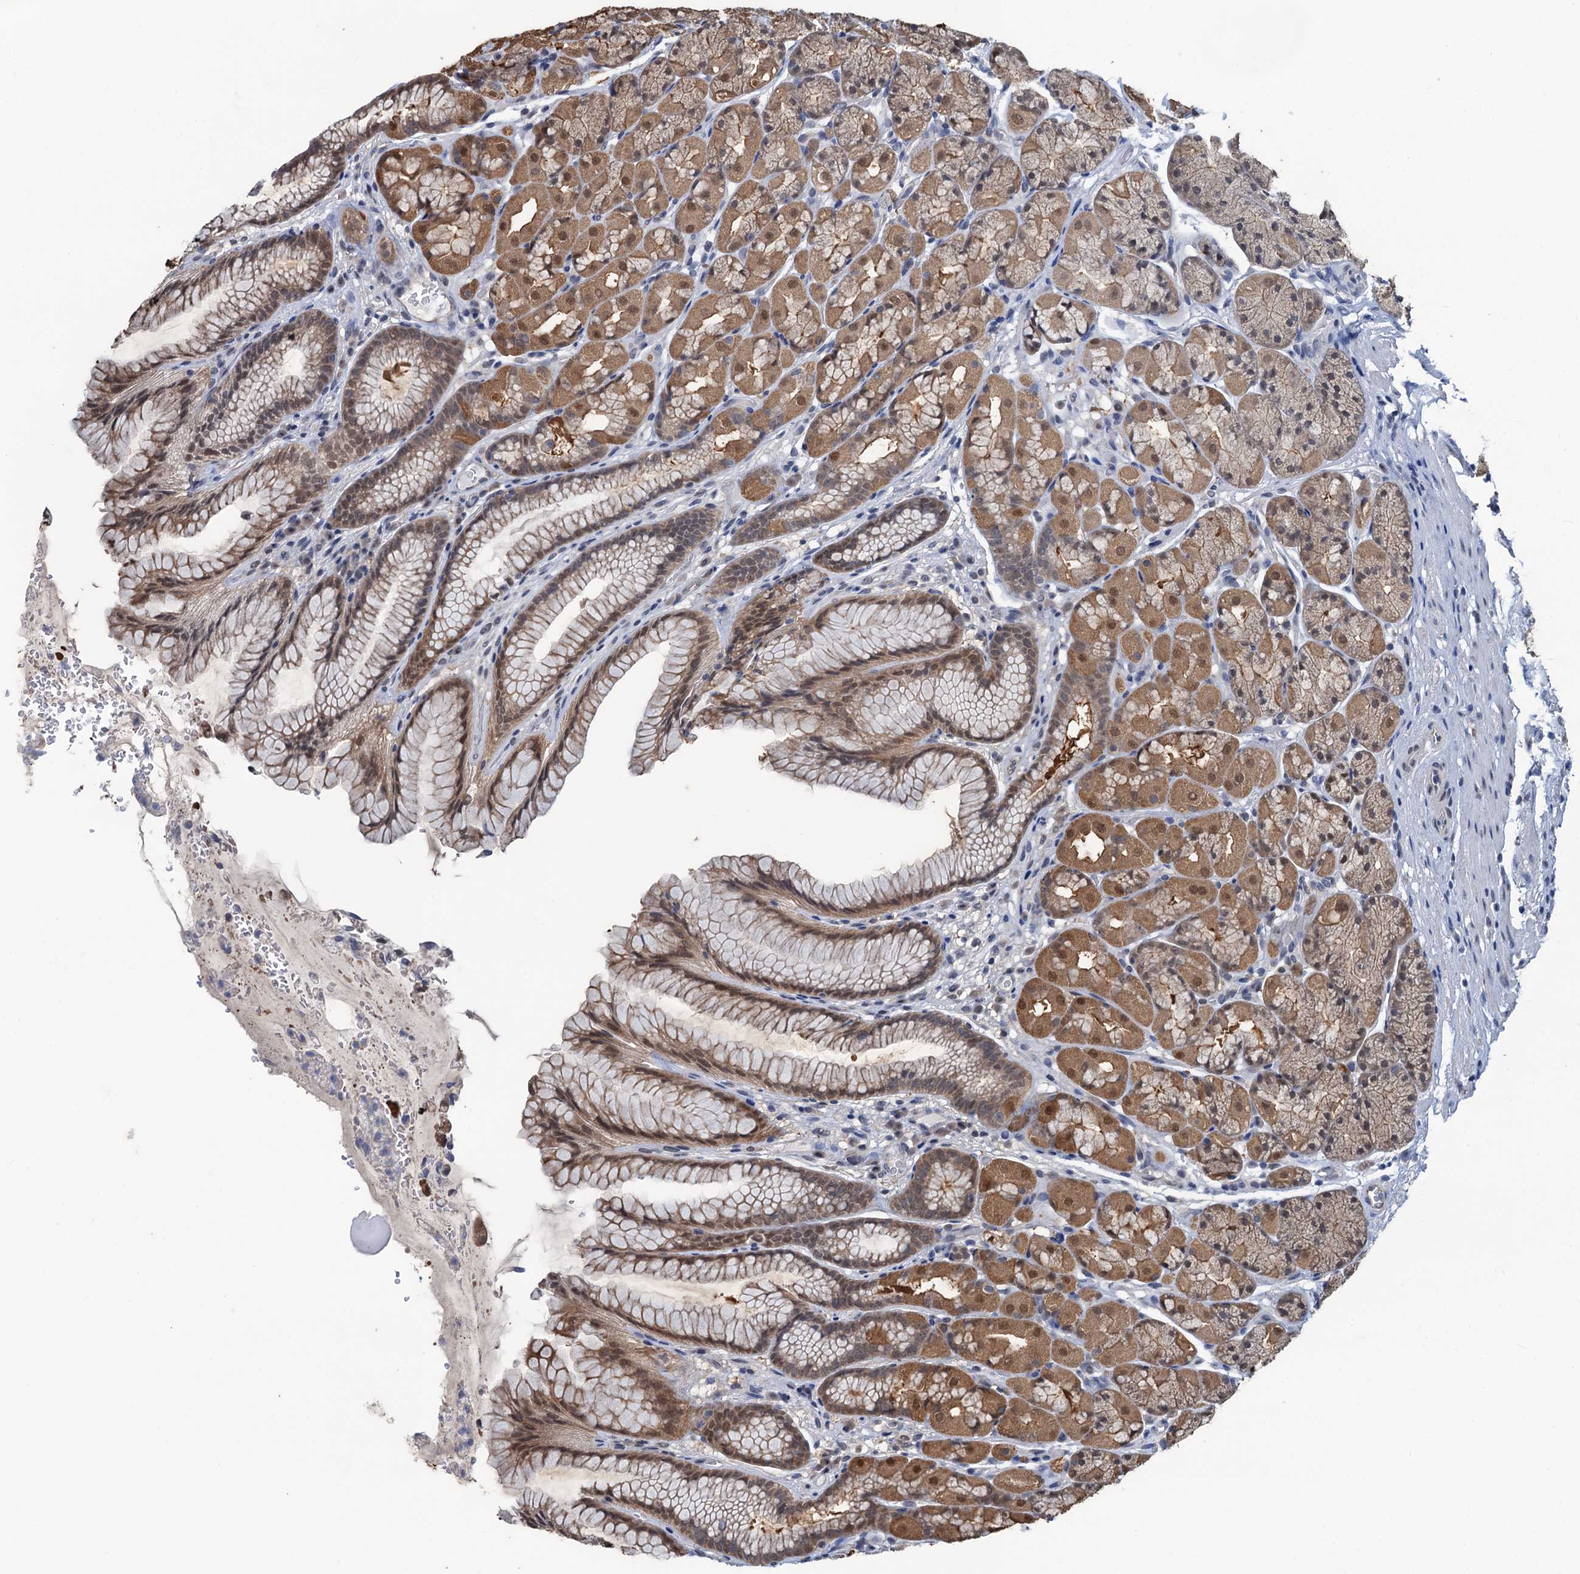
{"staining": {"intensity": "moderate", "quantity": ">75%", "location": "cytoplasmic/membranous,nuclear"}, "tissue": "stomach", "cell_type": "Glandular cells", "image_type": "normal", "snomed": [{"axis": "morphology", "description": "Normal tissue, NOS"}, {"axis": "topography", "description": "Stomach"}], "caption": "Stomach stained with DAB immunohistochemistry reveals medium levels of moderate cytoplasmic/membranous,nuclear positivity in about >75% of glandular cells.", "gene": "RTKN2", "patient": {"sex": "male", "age": 63}}